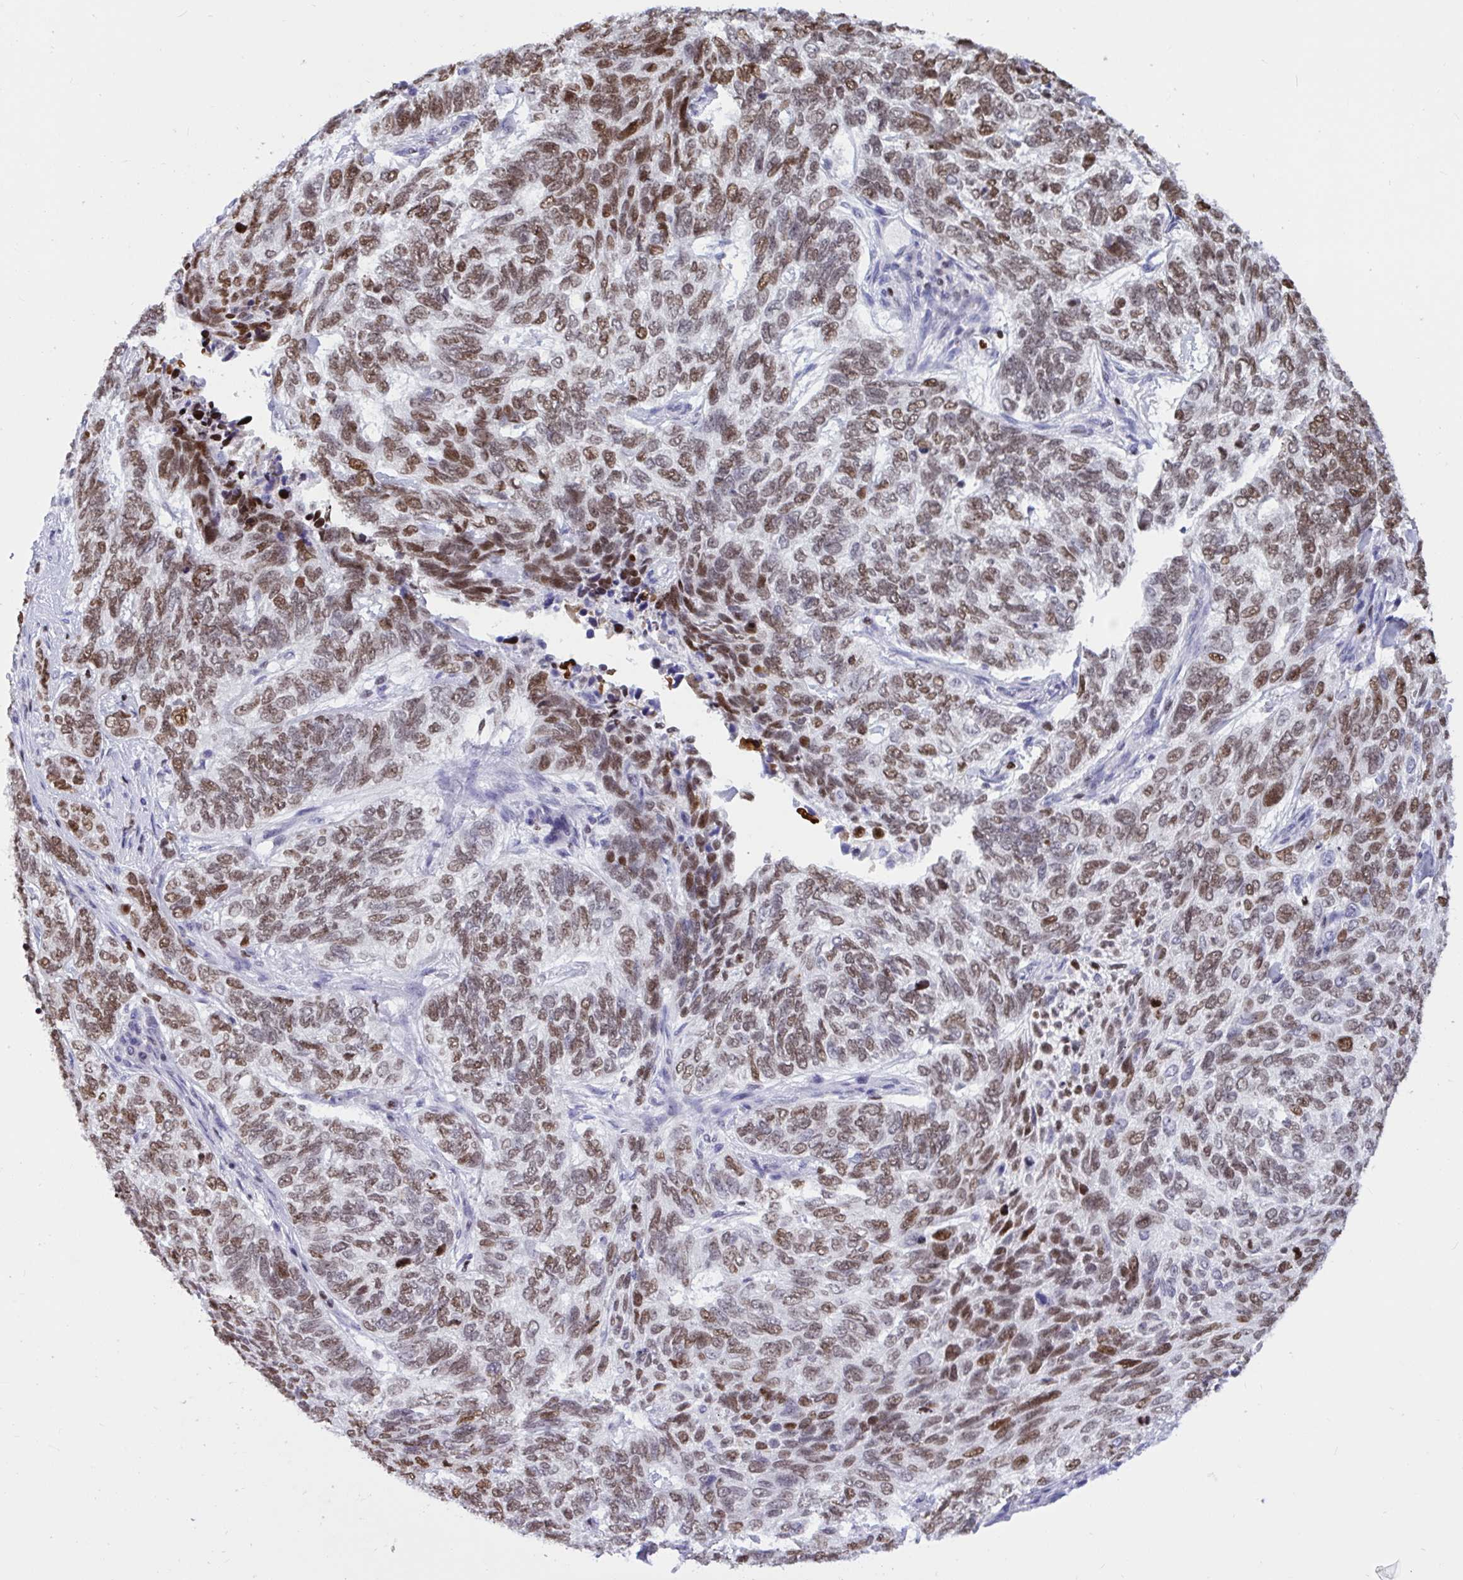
{"staining": {"intensity": "moderate", "quantity": ">75%", "location": "nuclear"}, "tissue": "skin cancer", "cell_type": "Tumor cells", "image_type": "cancer", "snomed": [{"axis": "morphology", "description": "Basal cell carcinoma"}, {"axis": "topography", "description": "Skin"}], "caption": "Immunohistochemical staining of skin cancer reveals medium levels of moderate nuclear protein positivity in approximately >75% of tumor cells.", "gene": "HMGB2", "patient": {"sex": "female", "age": 65}}